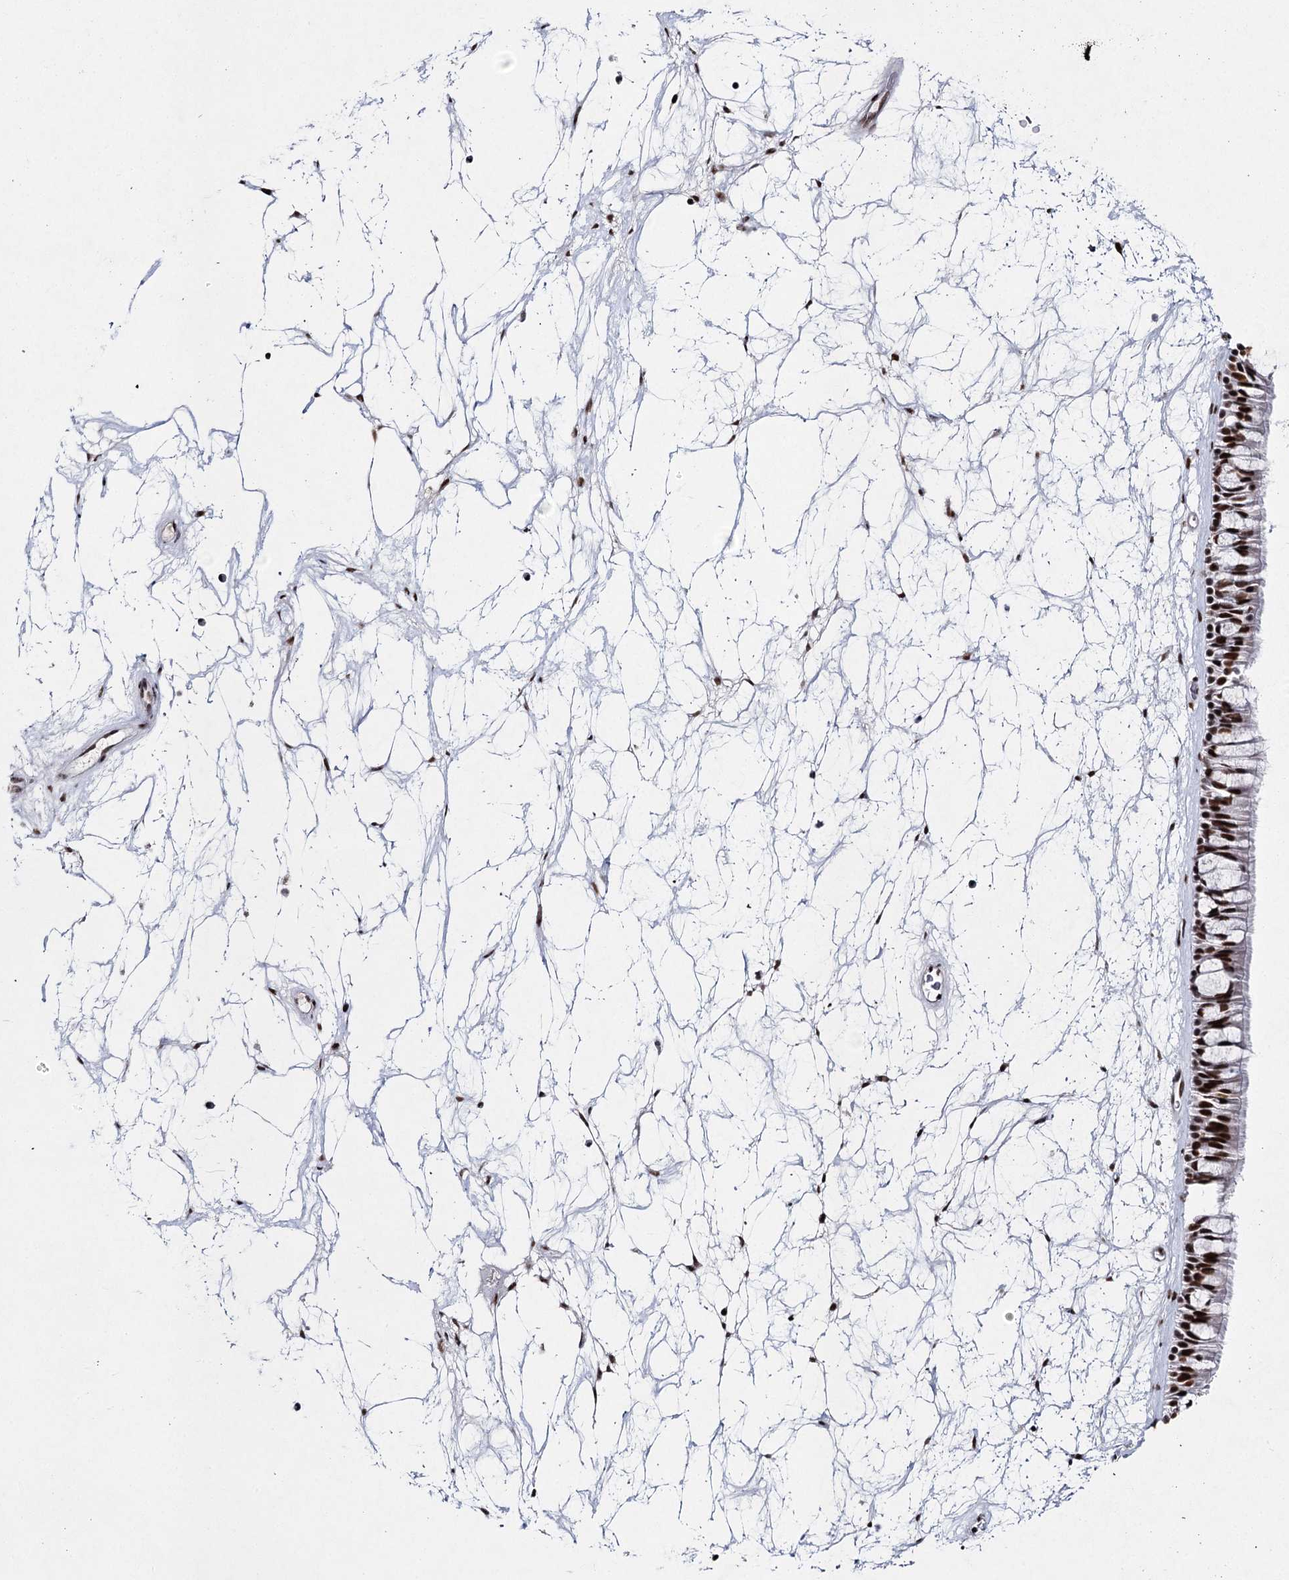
{"staining": {"intensity": "strong", "quantity": ">75%", "location": "nuclear"}, "tissue": "nasopharynx", "cell_type": "Respiratory epithelial cells", "image_type": "normal", "snomed": [{"axis": "morphology", "description": "Normal tissue, NOS"}, {"axis": "topography", "description": "Nasopharynx"}], "caption": "The immunohistochemical stain labels strong nuclear expression in respiratory epithelial cells of normal nasopharynx. (DAB = brown stain, brightfield microscopy at high magnification).", "gene": "SCAF8", "patient": {"sex": "male", "age": 64}}